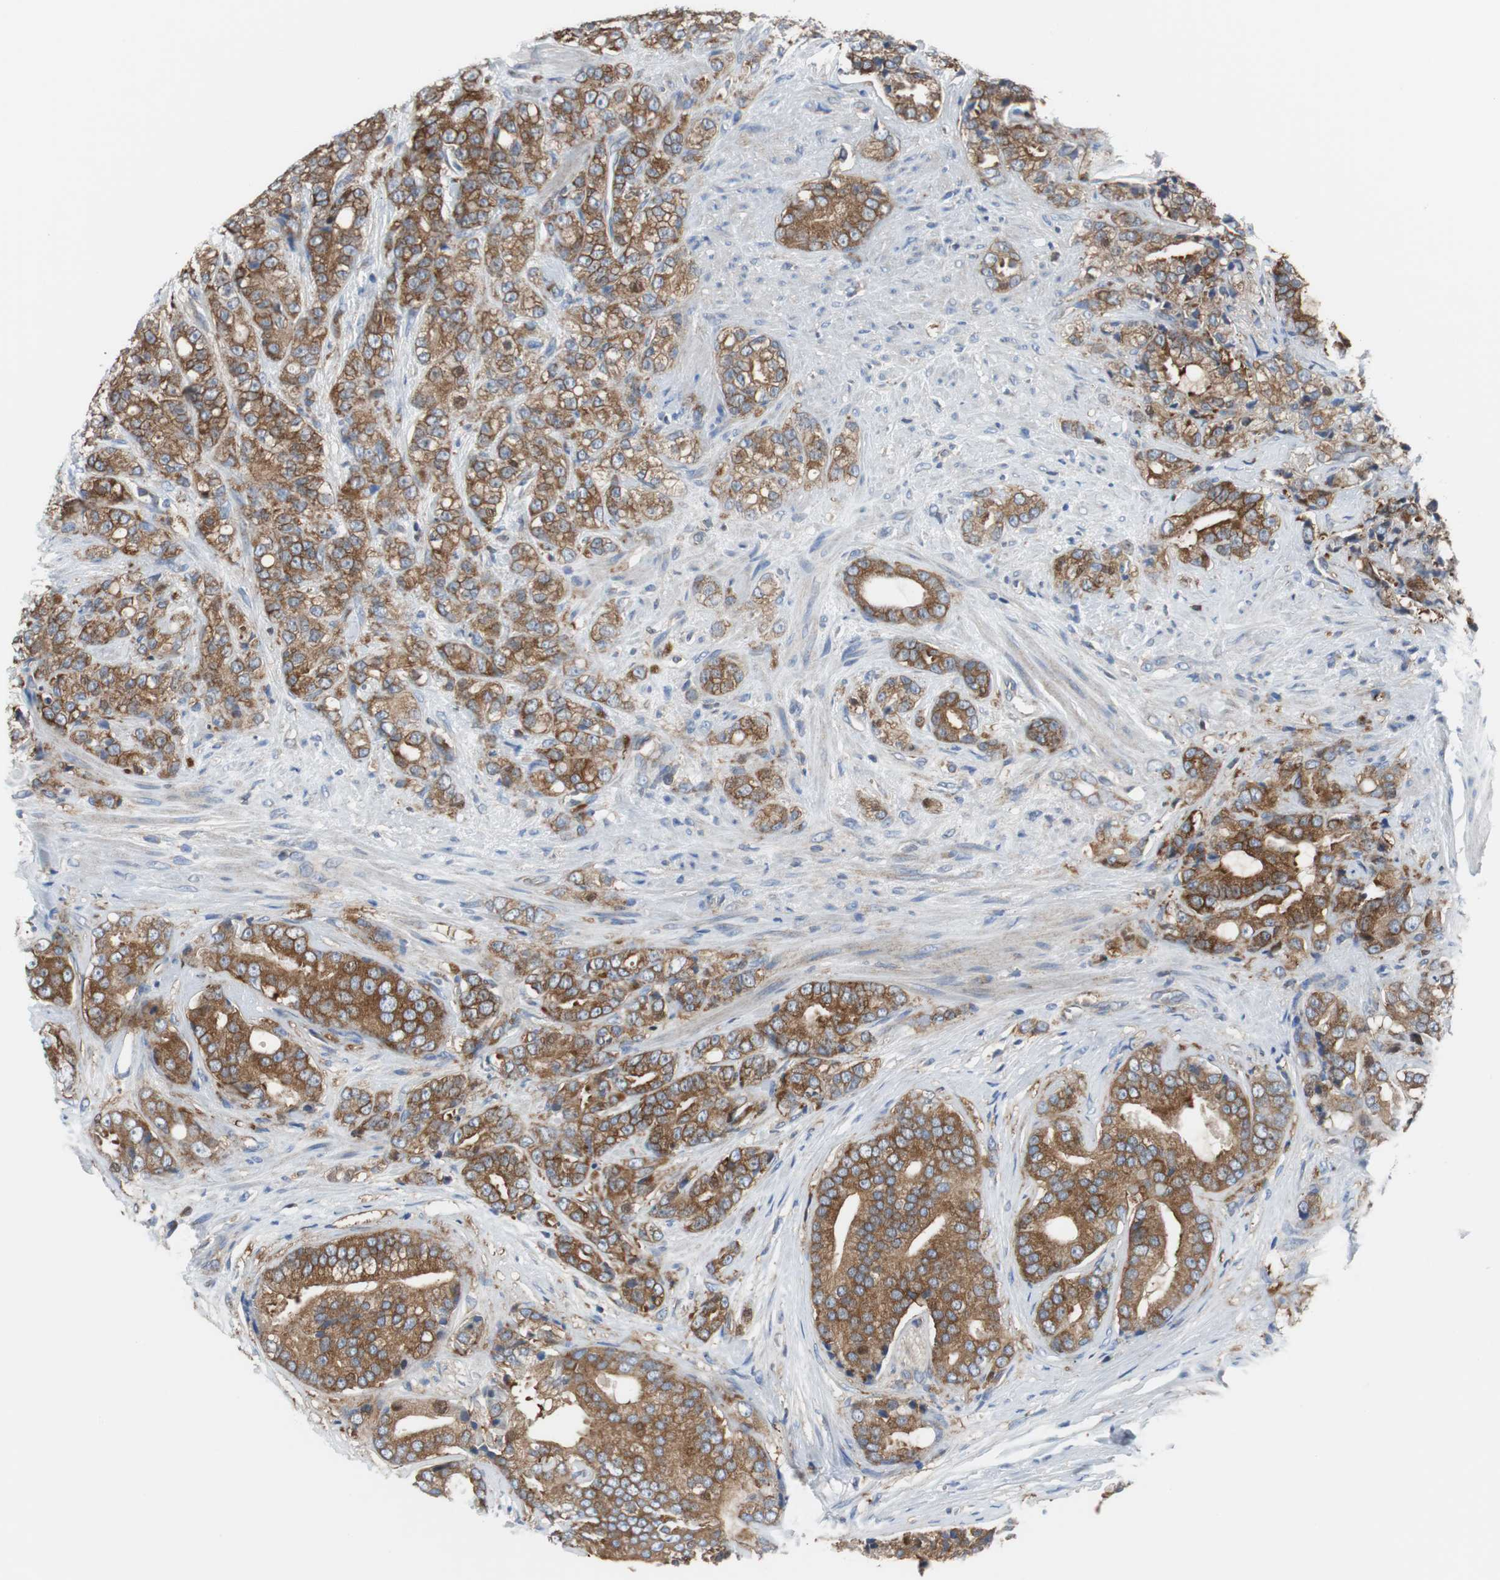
{"staining": {"intensity": "strong", "quantity": ">75%", "location": "cytoplasmic/membranous"}, "tissue": "prostate cancer", "cell_type": "Tumor cells", "image_type": "cancer", "snomed": [{"axis": "morphology", "description": "Adenocarcinoma, Low grade"}, {"axis": "topography", "description": "Prostate"}], "caption": "This photomicrograph shows IHC staining of human adenocarcinoma (low-grade) (prostate), with high strong cytoplasmic/membranous staining in approximately >75% of tumor cells.", "gene": "BRAF", "patient": {"sex": "male", "age": 58}}